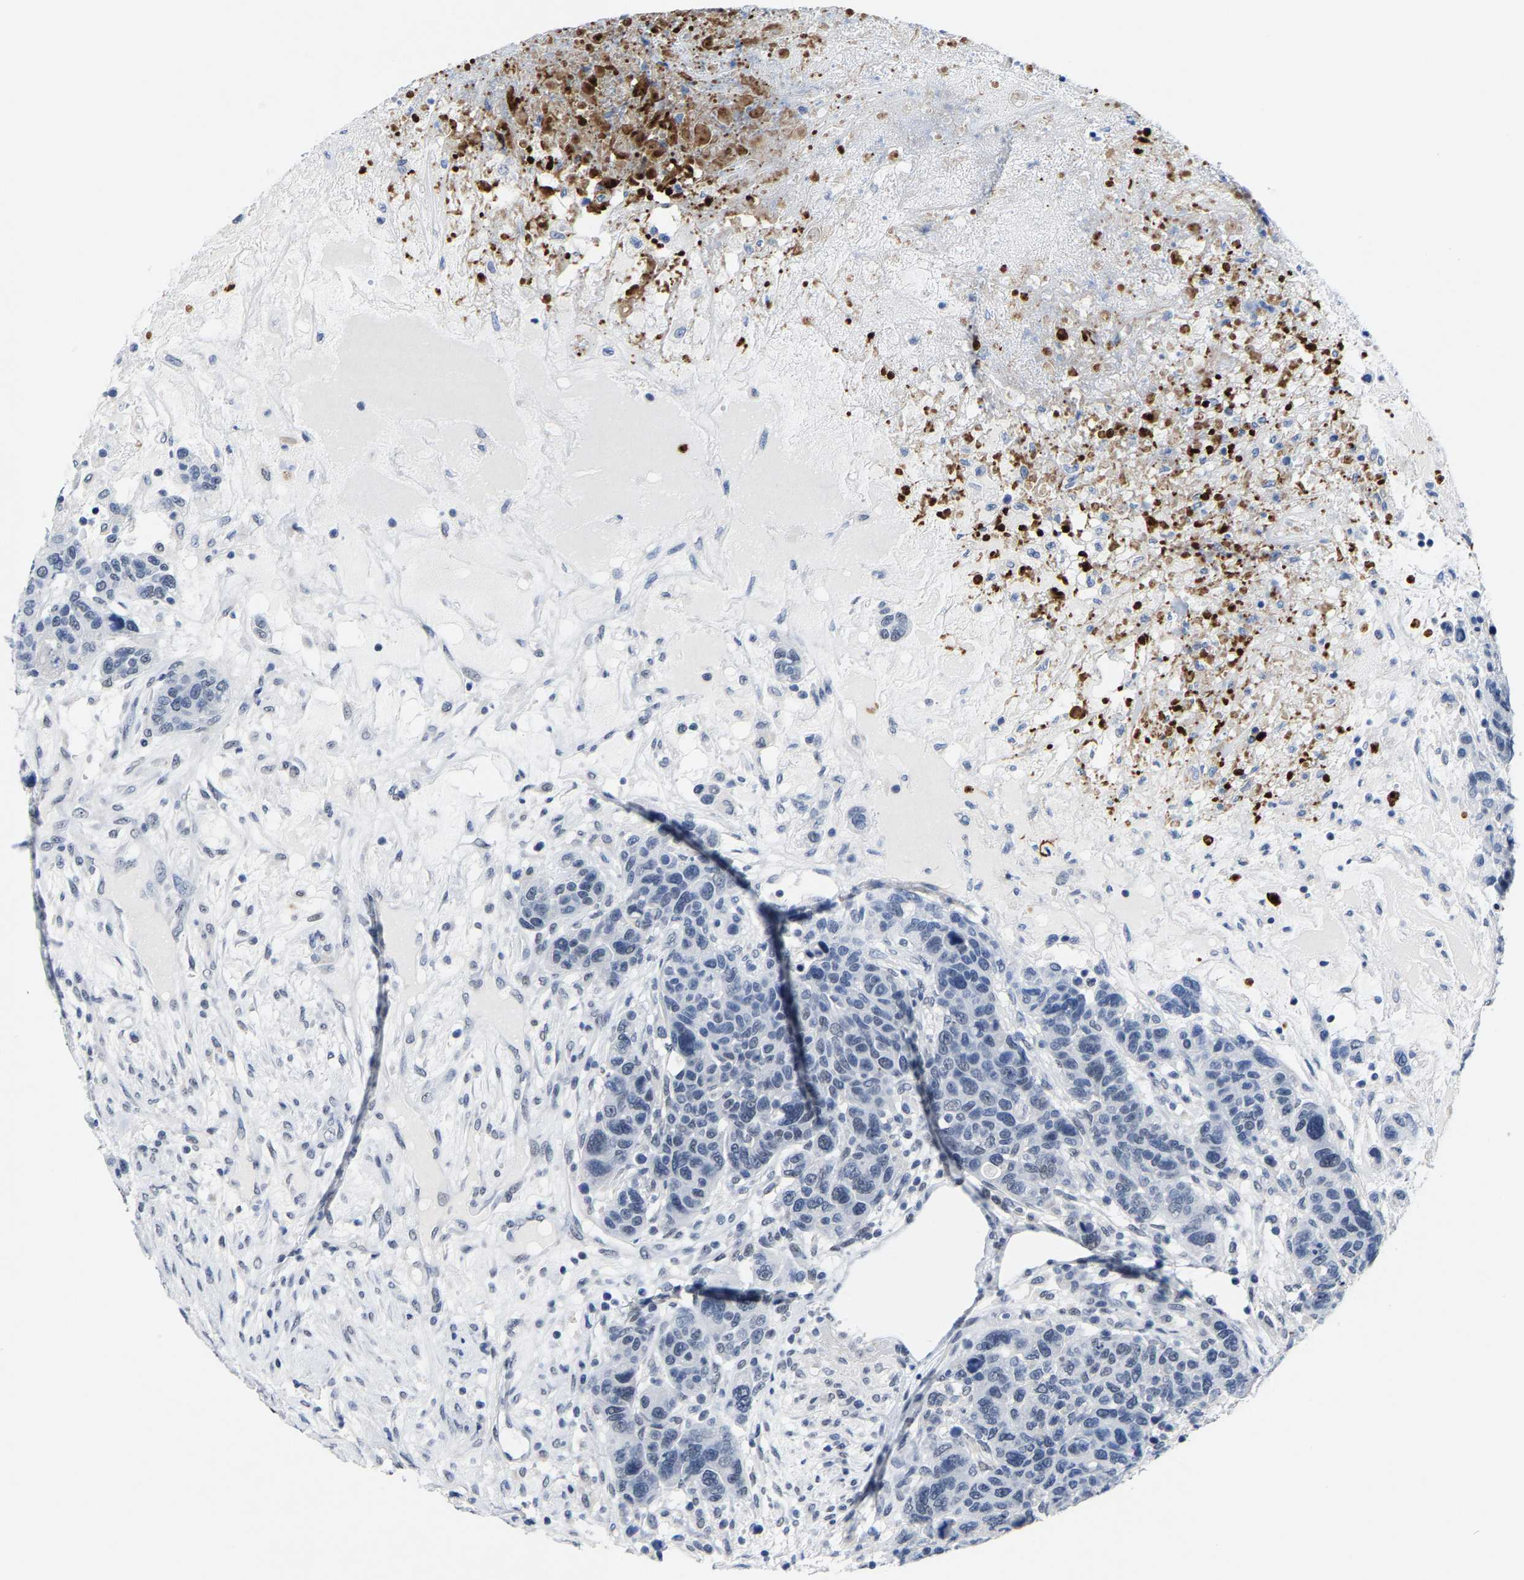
{"staining": {"intensity": "negative", "quantity": "none", "location": "none"}, "tissue": "breast cancer", "cell_type": "Tumor cells", "image_type": "cancer", "snomed": [{"axis": "morphology", "description": "Duct carcinoma"}, {"axis": "topography", "description": "Breast"}], "caption": "Protein analysis of invasive ductal carcinoma (breast) demonstrates no significant expression in tumor cells. (Stains: DAB immunohistochemistry with hematoxylin counter stain, Microscopy: brightfield microscopy at high magnification).", "gene": "SETD1B", "patient": {"sex": "female", "age": 37}}